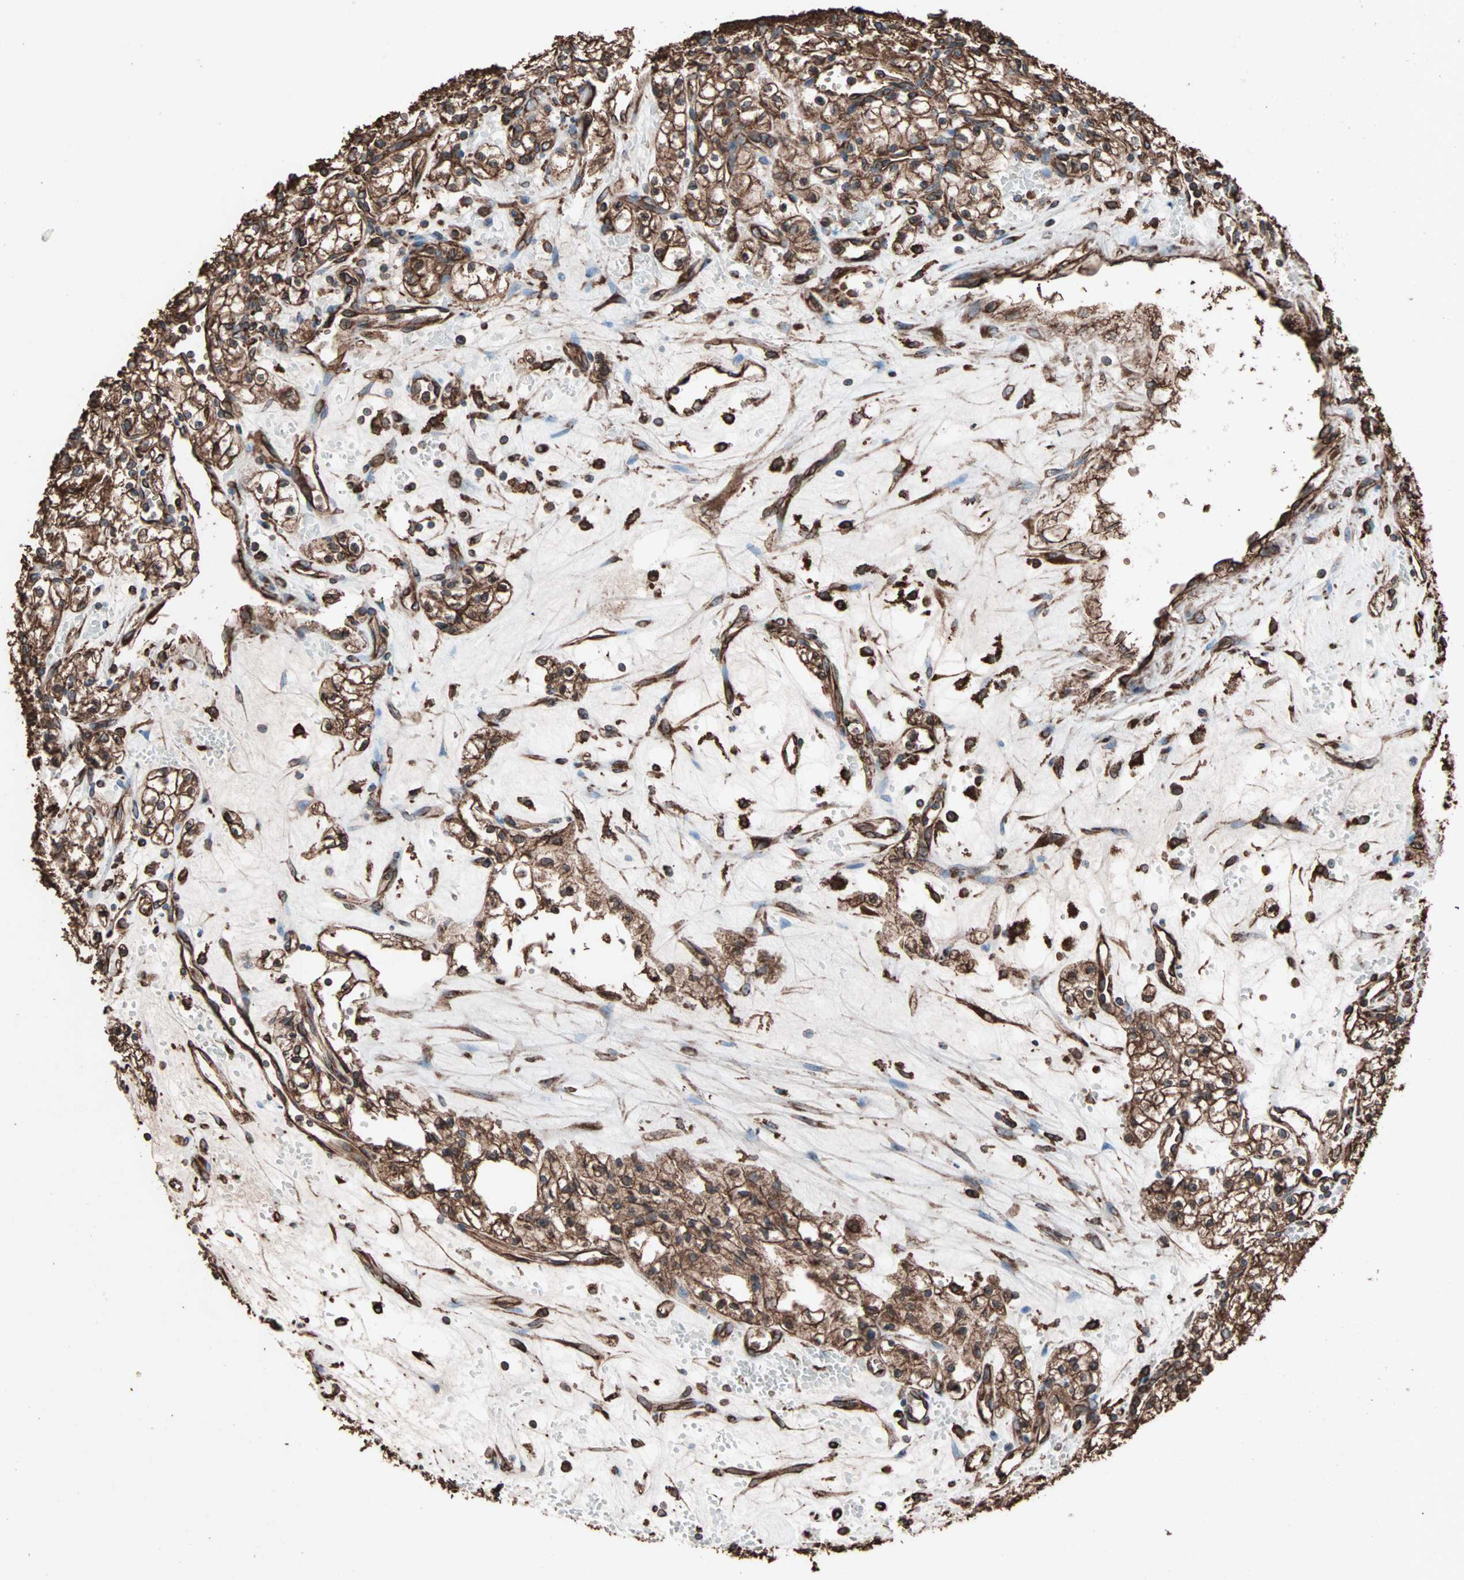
{"staining": {"intensity": "strong", "quantity": ">75%", "location": "cytoplasmic/membranous"}, "tissue": "renal cancer", "cell_type": "Tumor cells", "image_type": "cancer", "snomed": [{"axis": "morphology", "description": "Normal tissue, NOS"}, {"axis": "morphology", "description": "Adenocarcinoma, NOS"}, {"axis": "topography", "description": "Kidney"}], "caption": "A micrograph showing strong cytoplasmic/membranous expression in about >75% of tumor cells in adenocarcinoma (renal), as visualized by brown immunohistochemical staining.", "gene": "HSP90B1", "patient": {"sex": "male", "age": 59}}